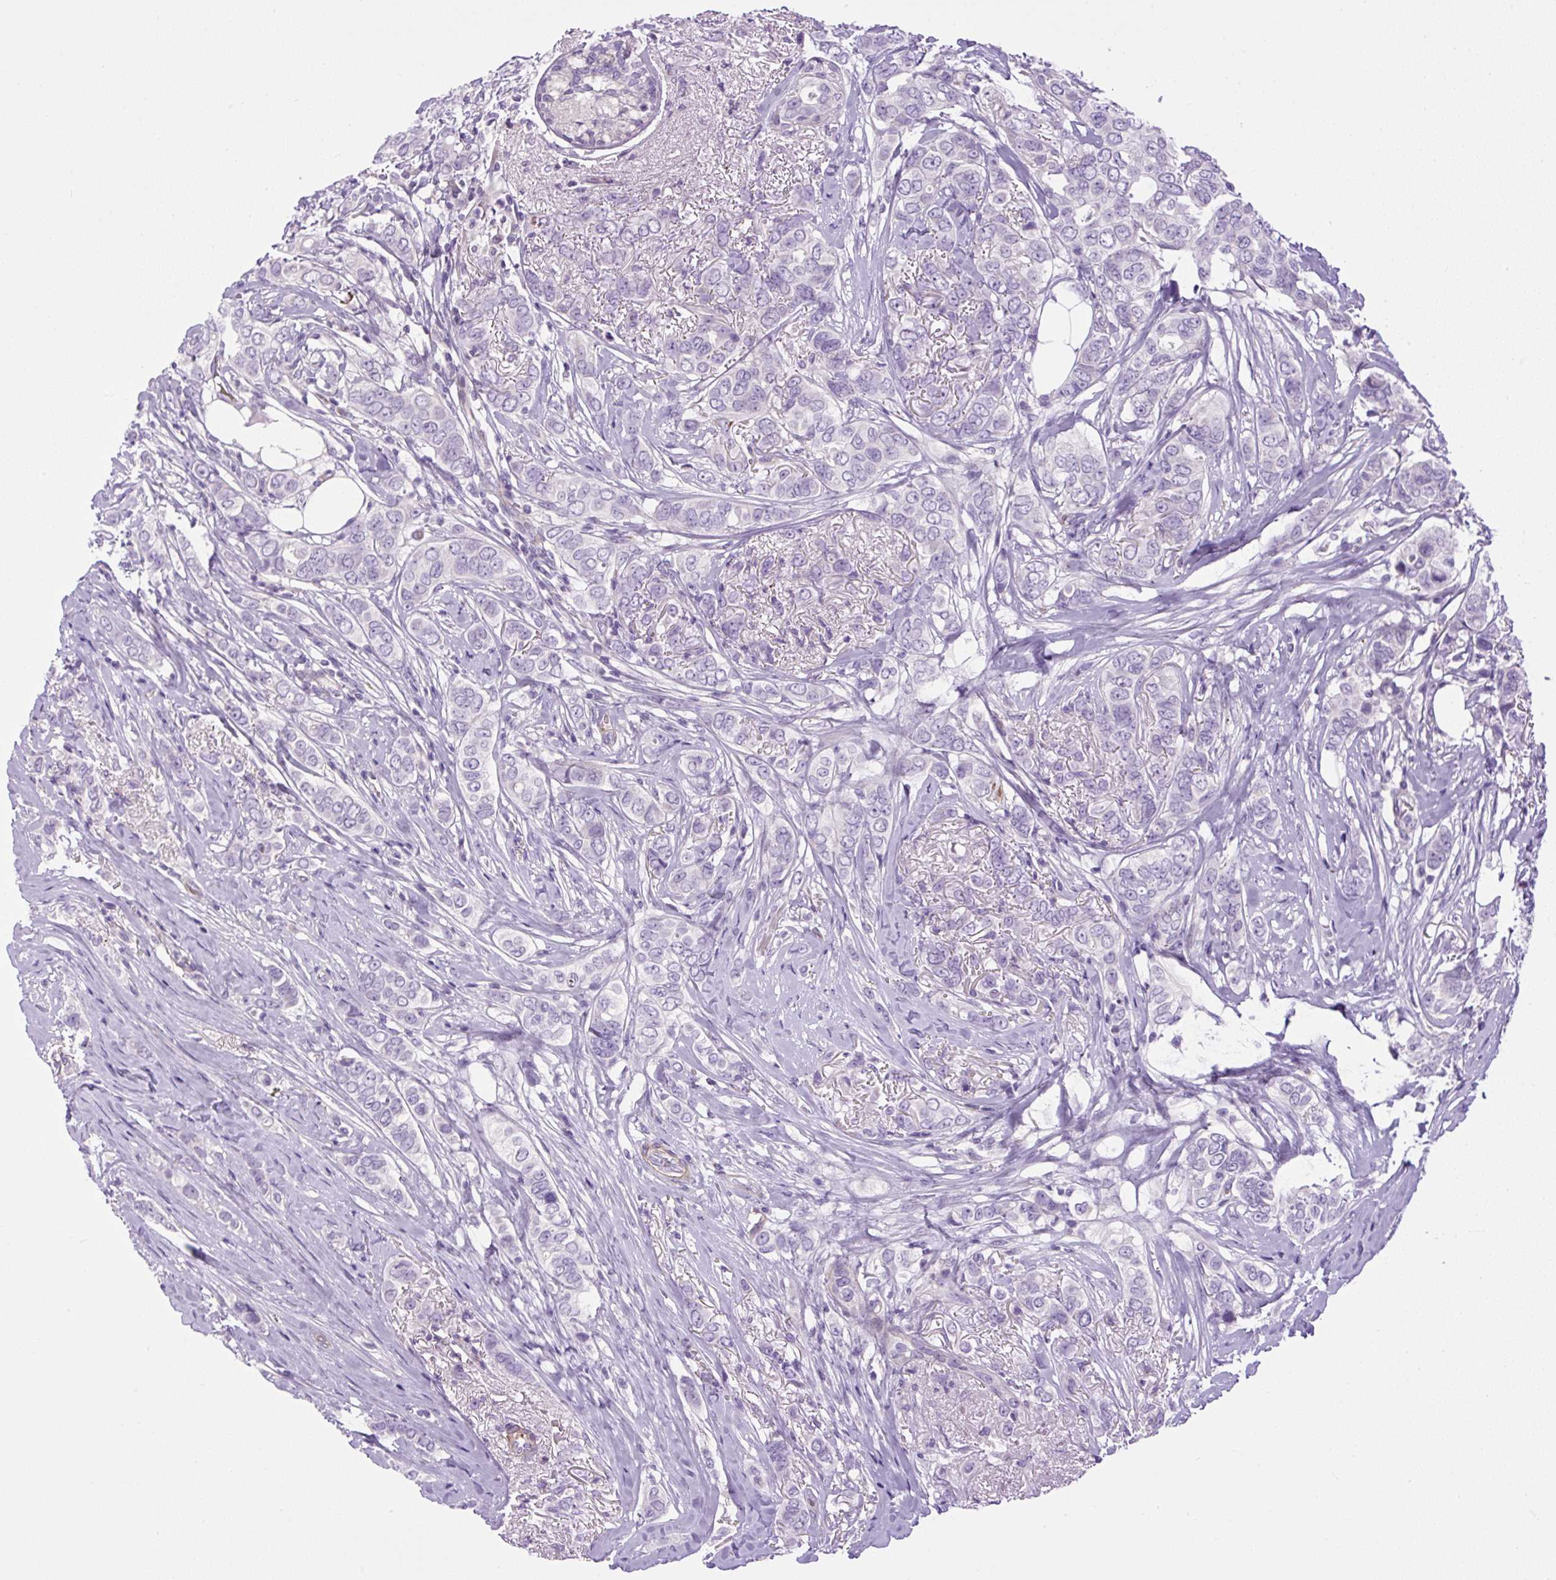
{"staining": {"intensity": "negative", "quantity": "none", "location": "none"}, "tissue": "breast cancer", "cell_type": "Tumor cells", "image_type": "cancer", "snomed": [{"axis": "morphology", "description": "Lobular carcinoma"}, {"axis": "topography", "description": "Breast"}], "caption": "Tumor cells show no significant protein positivity in breast lobular carcinoma.", "gene": "VWA7", "patient": {"sex": "female", "age": 51}}